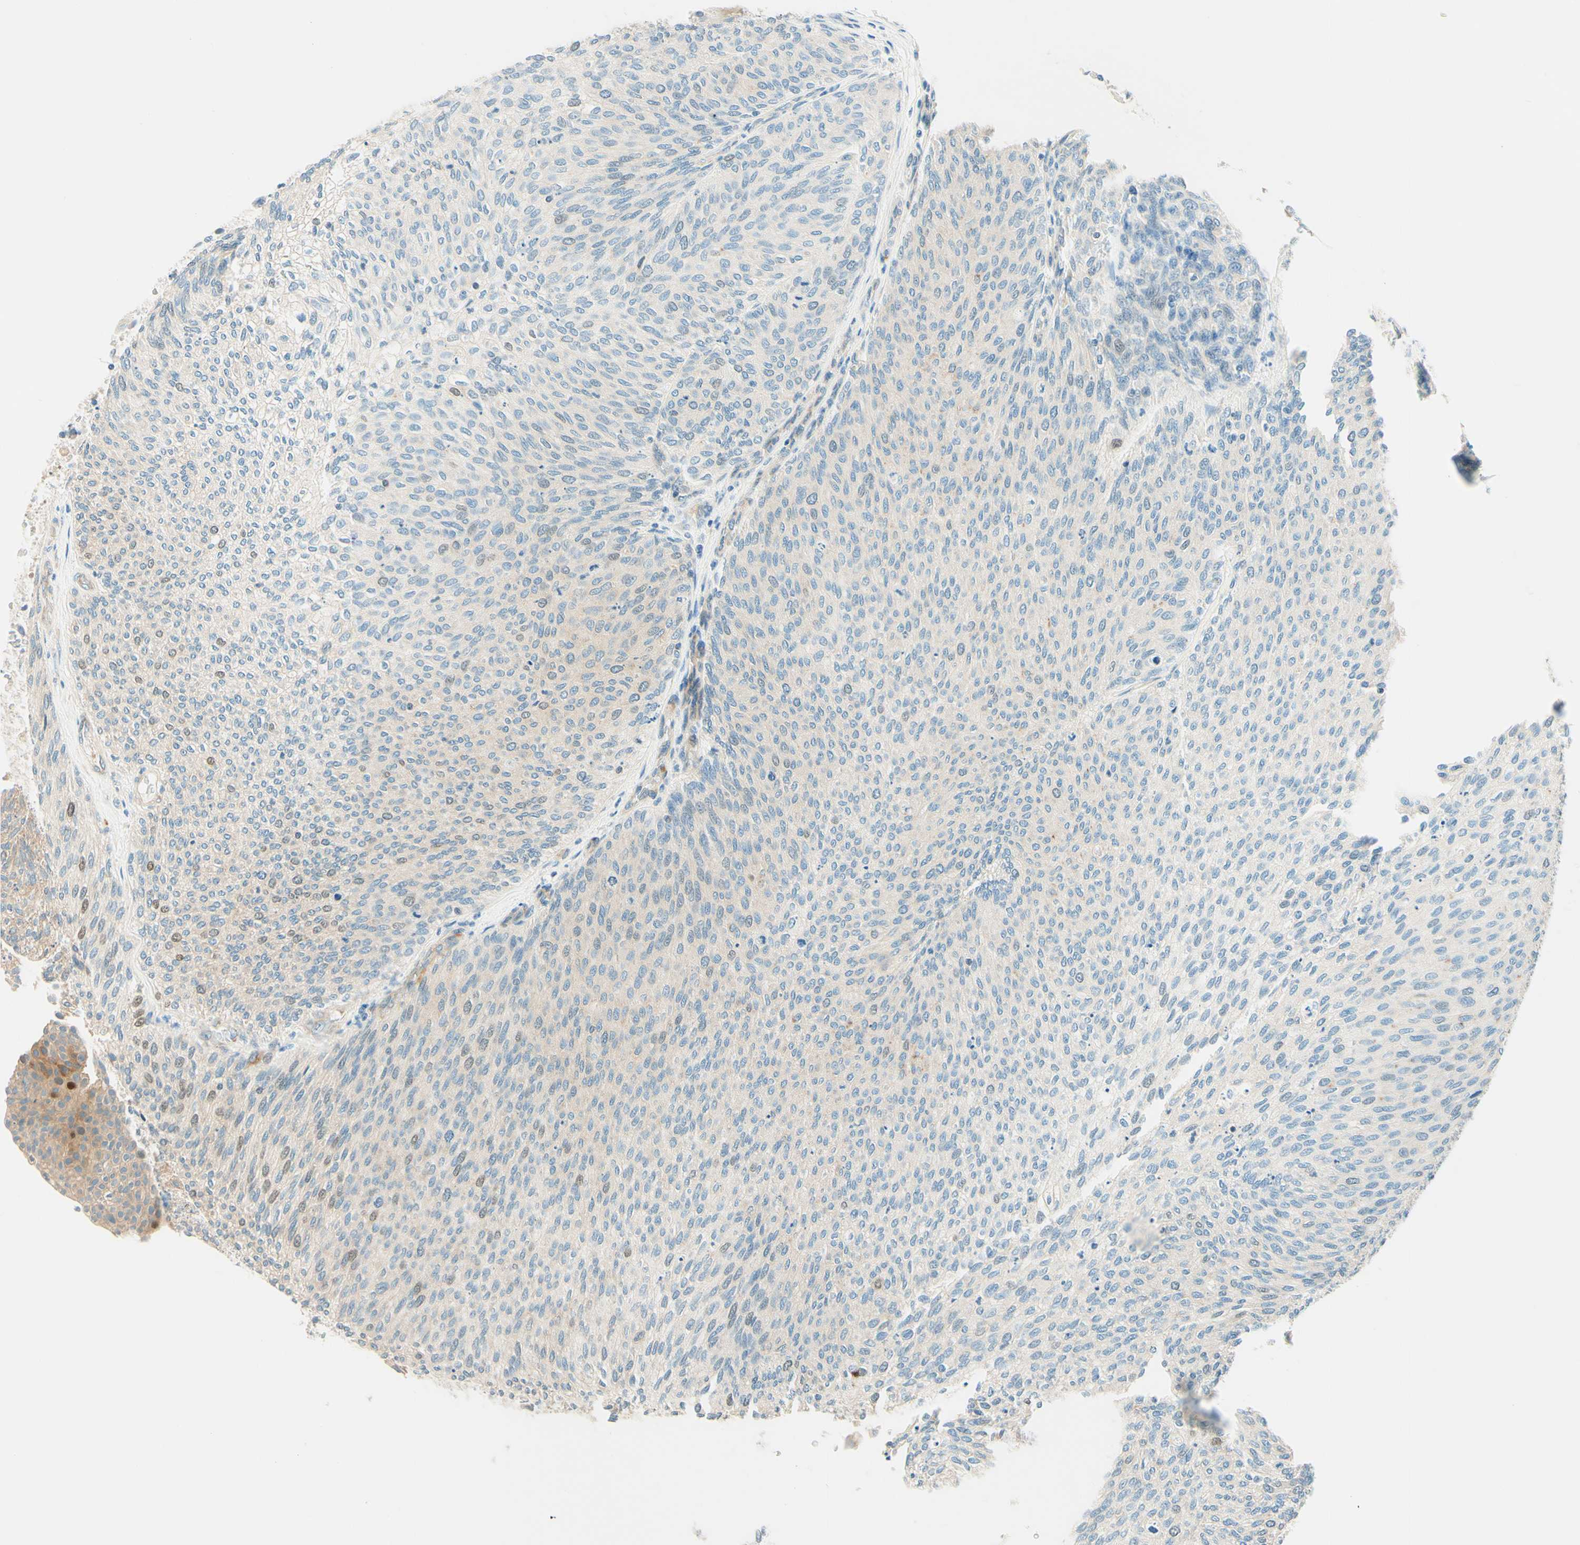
{"staining": {"intensity": "weak", "quantity": "<25%", "location": "nuclear"}, "tissue": "urothelial cancer", "cell_type": "Tumor cells", "image_type": "cancer", "snomed": [{"axis": "morphology", "description": "Urothelial carcinoma, Low grade"}, {"axis": "topography", "description": "Urinary bladder"}], "caption": "This is a micrograph of immunohistochemistry staining of urothelial cancer, which shows no positivity in tumor cells.", "gene": "TAOK2", "patient": {"sex": "female", "age": 79}}